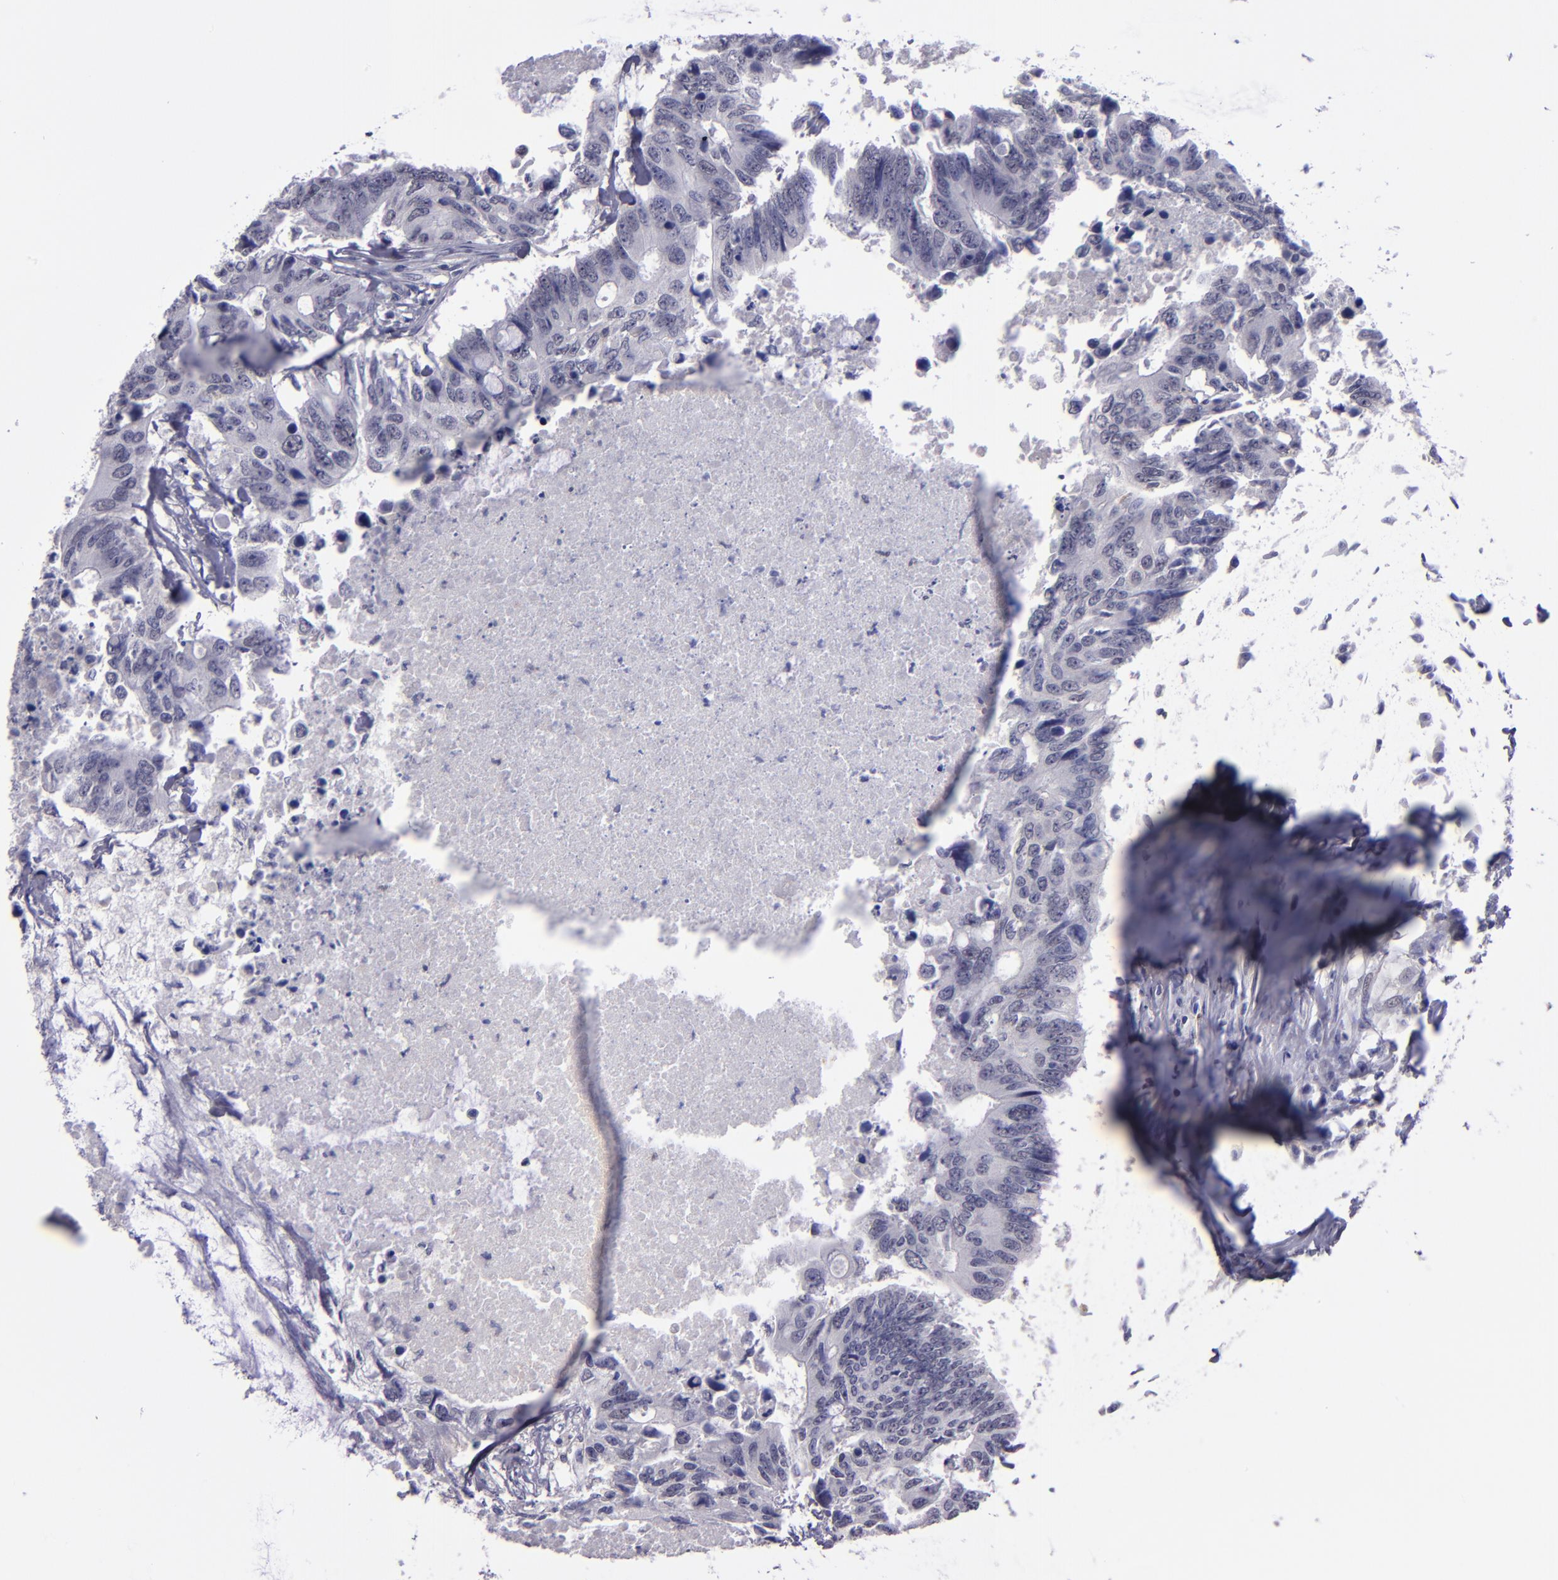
{"staining": {"intensity": "negative", "quantity": "none", "location": "none"}, "tissue": "colorectal cancer", "cell_type": "Tumor cells", "image_type": "cancer", "snomed": [{"axis": "morphology", "description": "Adenocarcinoma, NOS"}, {"axis": "topography", "description": "Colon"}], "caption": "This is an IHC photomicrograph of human colorectal adenocarcinoma. There is no positivity in tumor cells.", "gene": "CEBPE", "patient": {"sex": "male", "age": 71}}